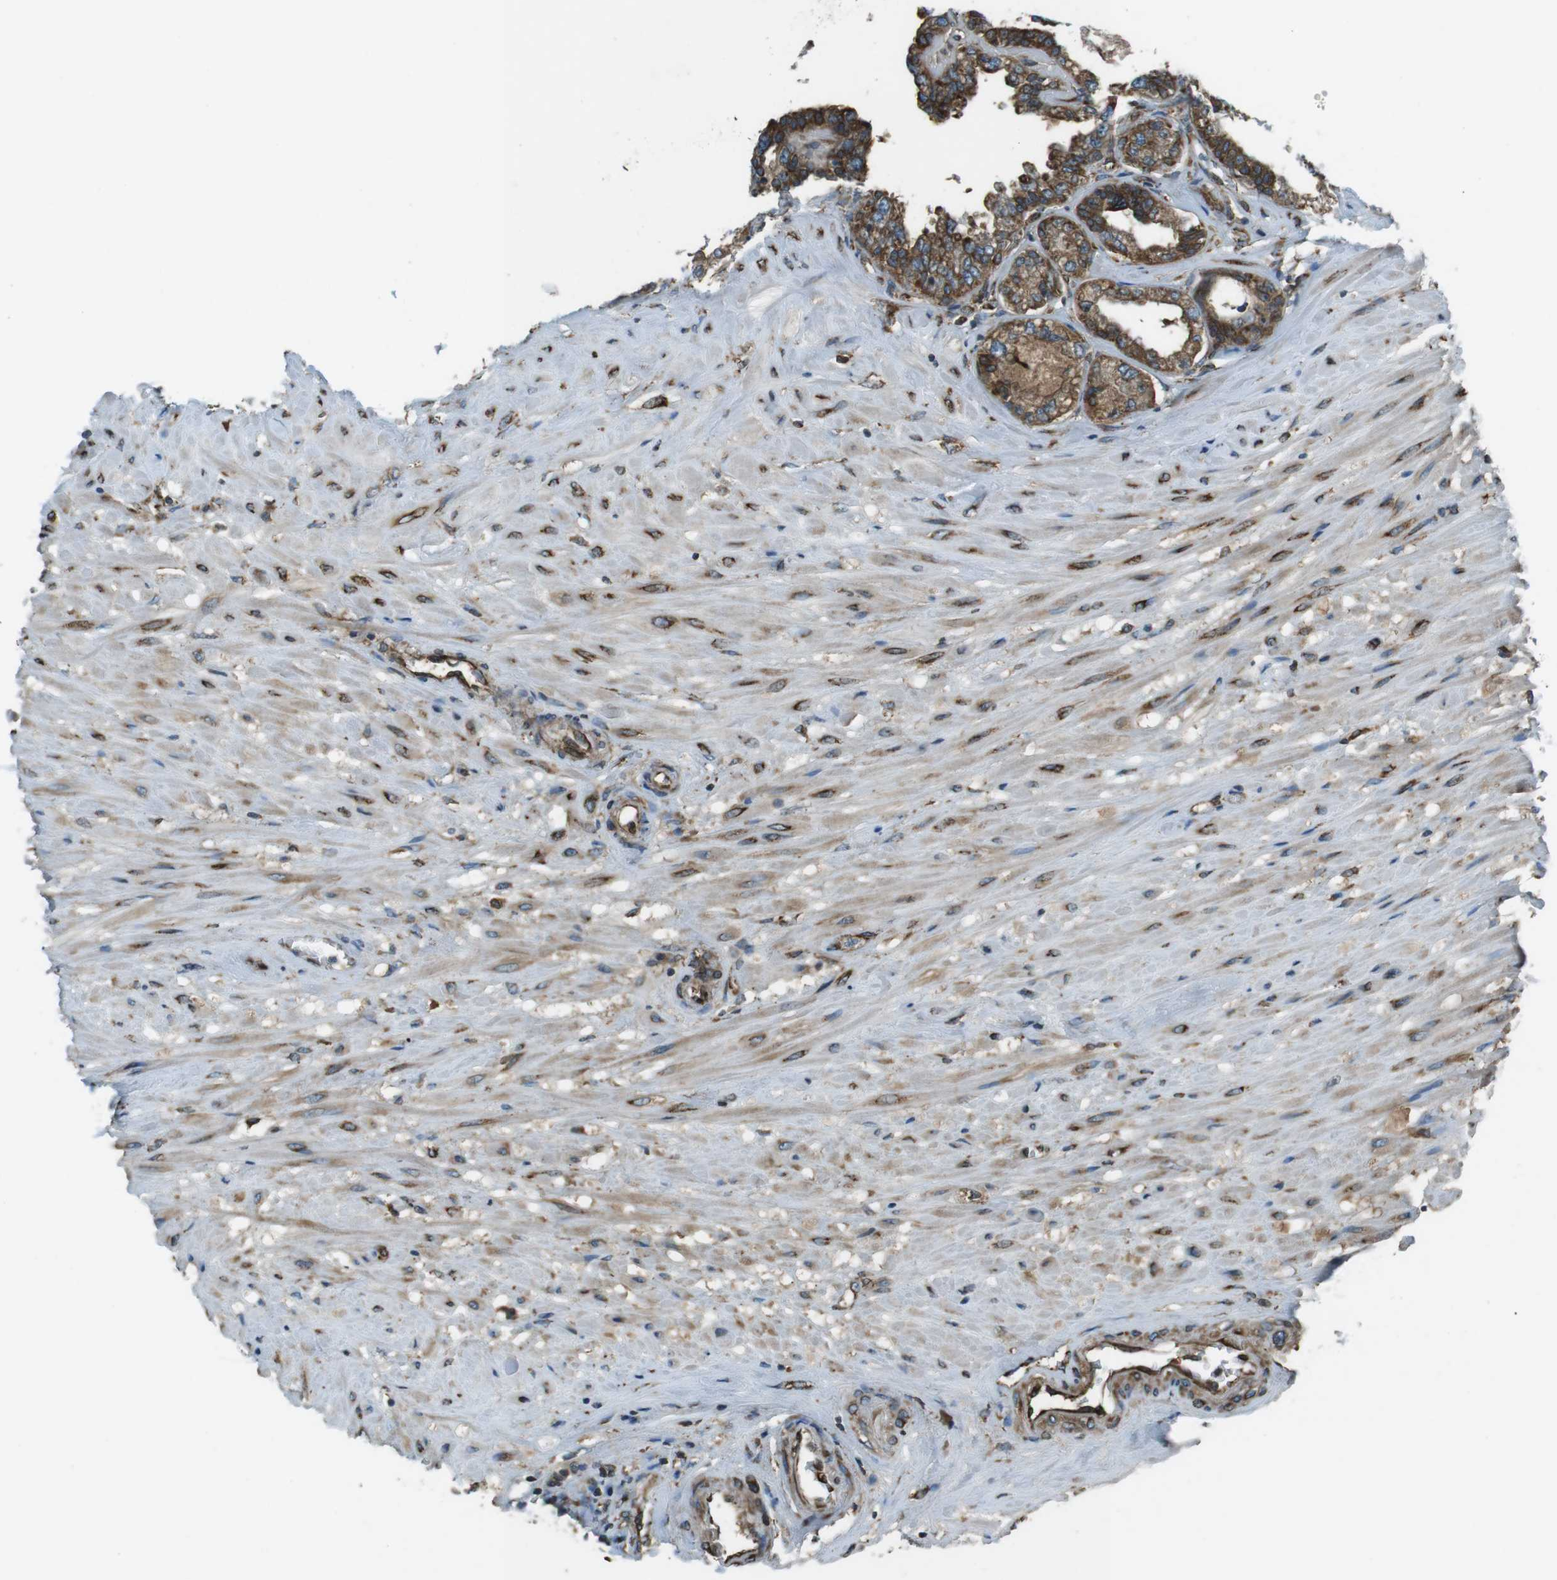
{"staining": {"intensity": "strong", "quantity": ">75%", "location": "cytoplasmic/membranous"}, "tissue": "seminal vesicle", "cell_type": "Glandular cells", "image_type": "normal", "snomed": [{"axis": "morphology", "description": "Normal tissue, NOS"}, {"axis": "morphology", "description": "Inflammation, NOS"}, {"axis": "topography", "description": "Urinary bladder"}, {"axis": "topography", "description": "Prostate"}, {"axis": "topography", "description": "Seminal veicle"}], "caption": "Protein staining of unremarkable seminal vesicle reveals strong cytoplasmic/membranous staining in approximately >75% of glandular cells.", "gene": "KTN1", "patient": {"sex": "male", "age": 82}}